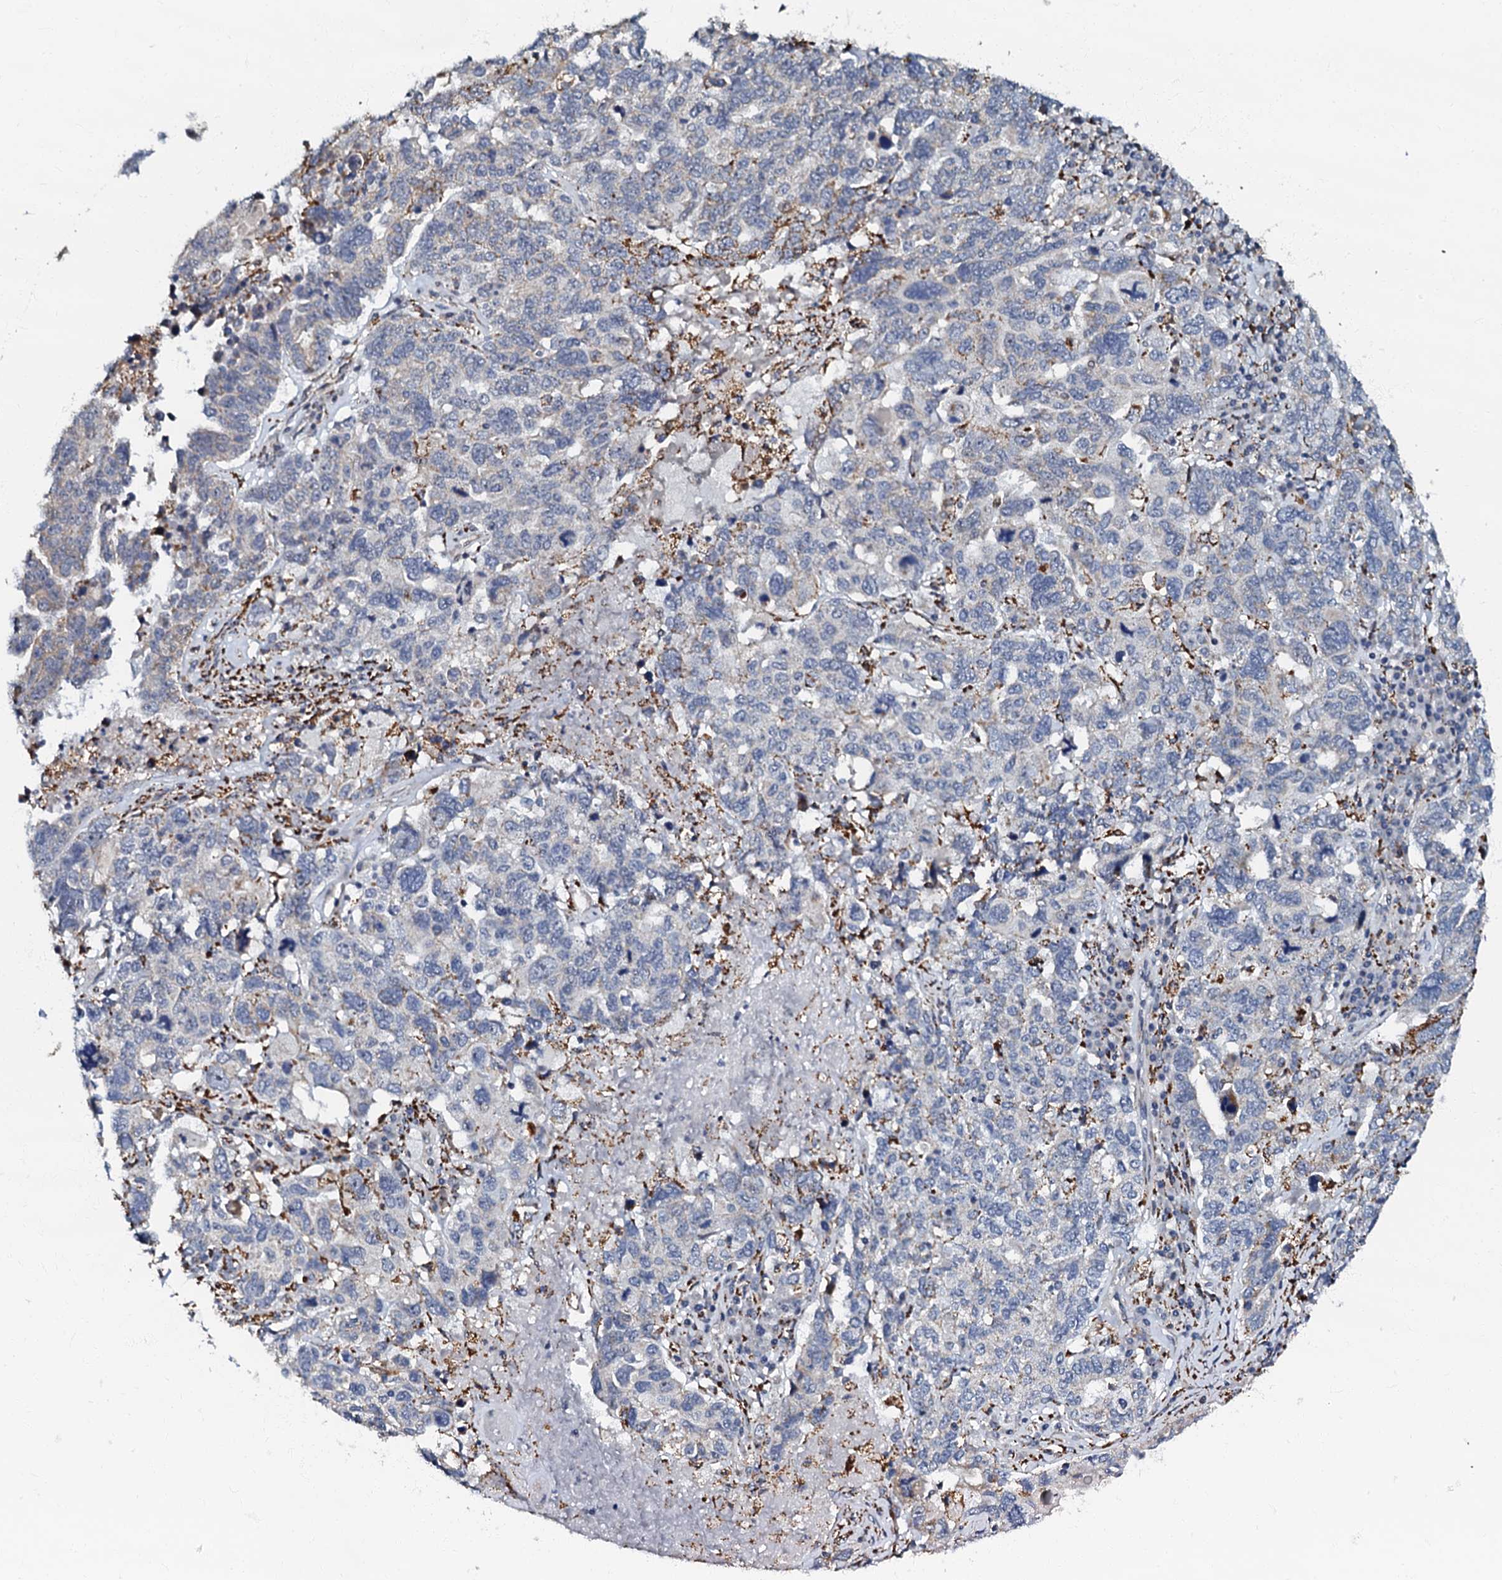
{"staining": {"intensity": "weak", "quantity": "<25%", "location": "cytoplasmic/membranous"}, "tissue": "ovarian cancer", "cell_type": "Tumor cells", "image_type": "cancer", "snomed": [{"axis": "morphology", "description": "Carcinoma, endometroid"}, {"axis": "topography", "description": "Ovary"}], "caption": "This histopathology image is of ovarian cancer (endometroid carcinoma) stained with immunohistochemistry (IHC) to label a protein in brown with the nuclei are counter-stained blue. There is no positivity in tumor cells.", "gene": "OLAH", "patient": {"sex": "female", "age": 62}}